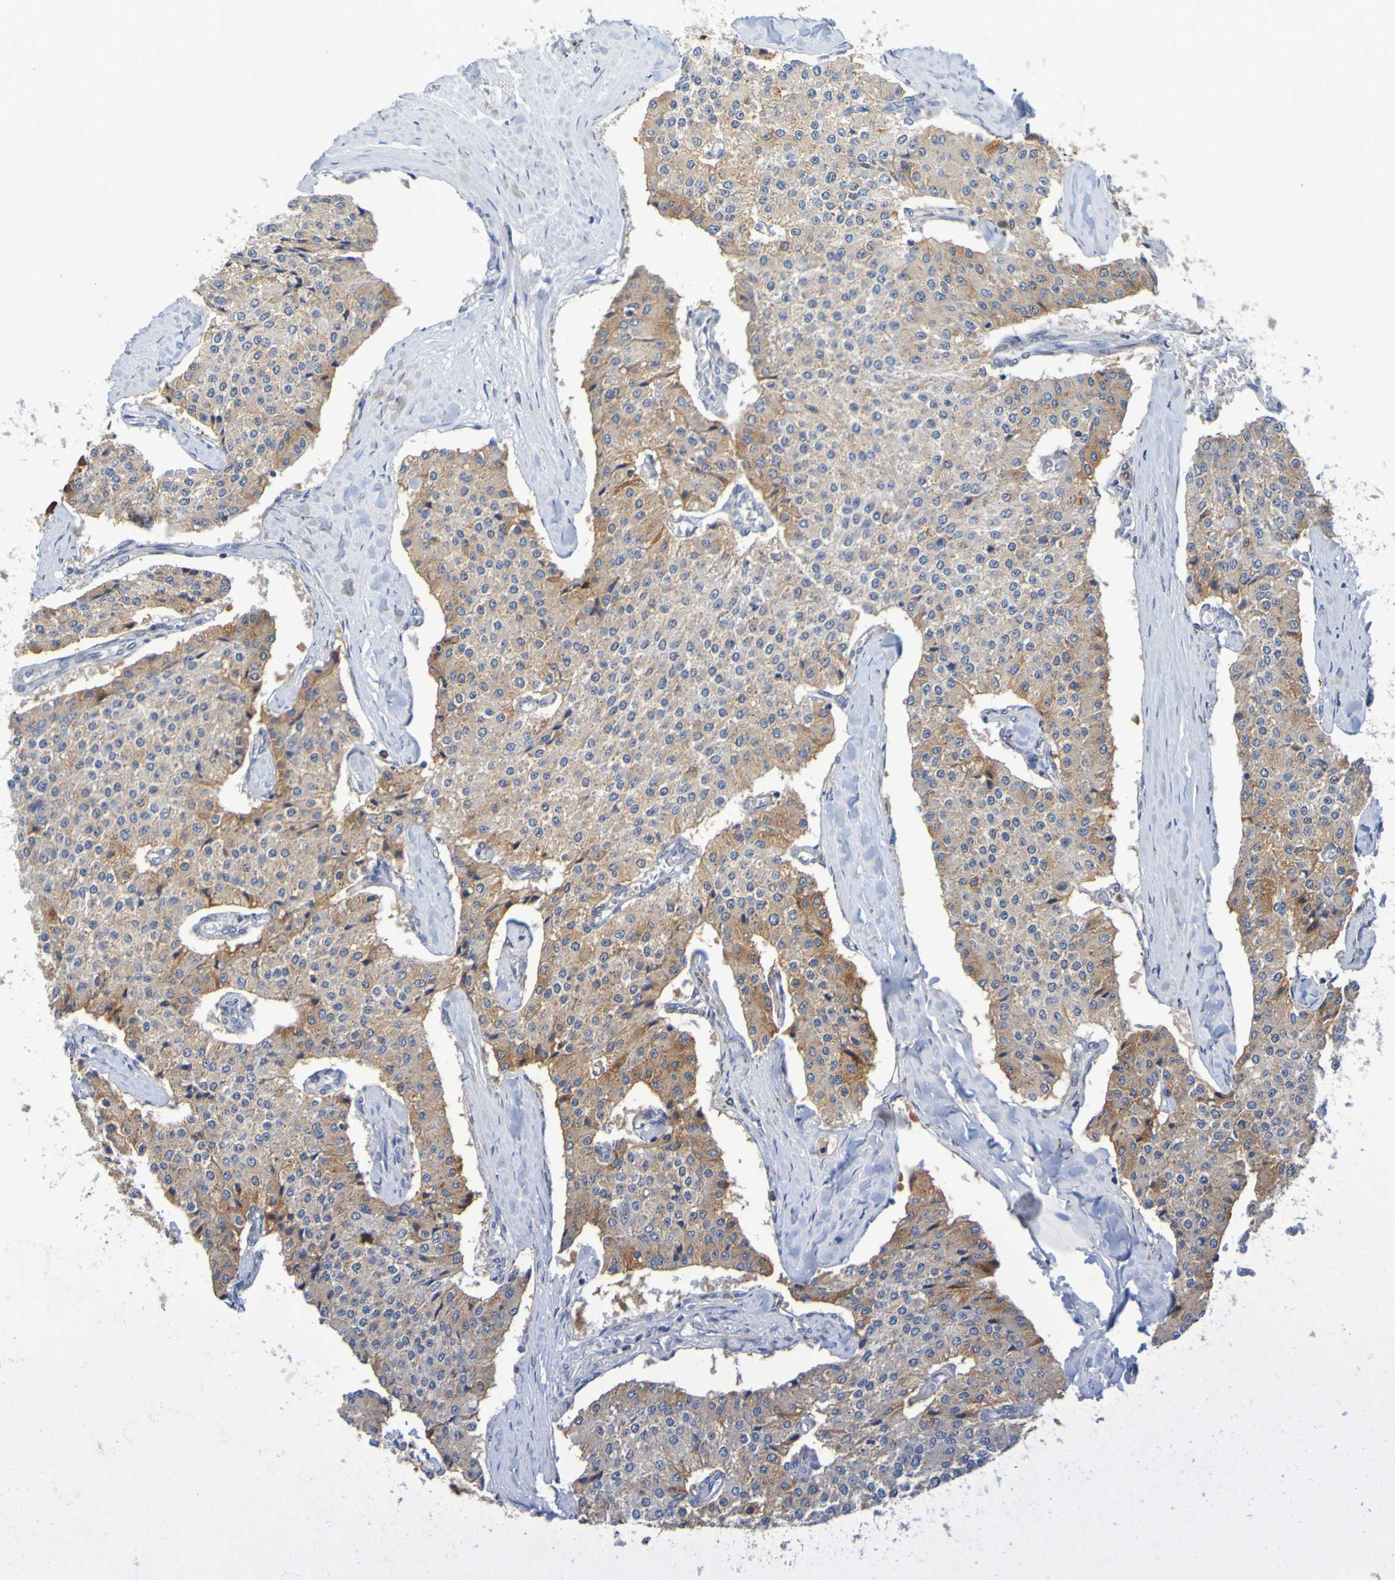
{"staining": {"intensity": "moderate", "quantity": "25%-75%", "location": "cytoplasmic/membranous"}, "tissue": "carcinoid", "cell_type": "Tumor cells", "image_type": "cancer", "snomed": [{"axis": "morphology", "description": "Carcinoid, malignant, NOS"}, {"axis": "topography", "description": "Colon"}], "caption": "Protein analysis of carcinoid (malignant) tissue demonstrates moderate cytoplasmic/membranous positivity in approximately 25%-75% of tumor cells. The protein is shown in brown color, while the nuclei are stained blue.", "gene": "SIL1", "patient": {"sex": "female", "age": 52}}